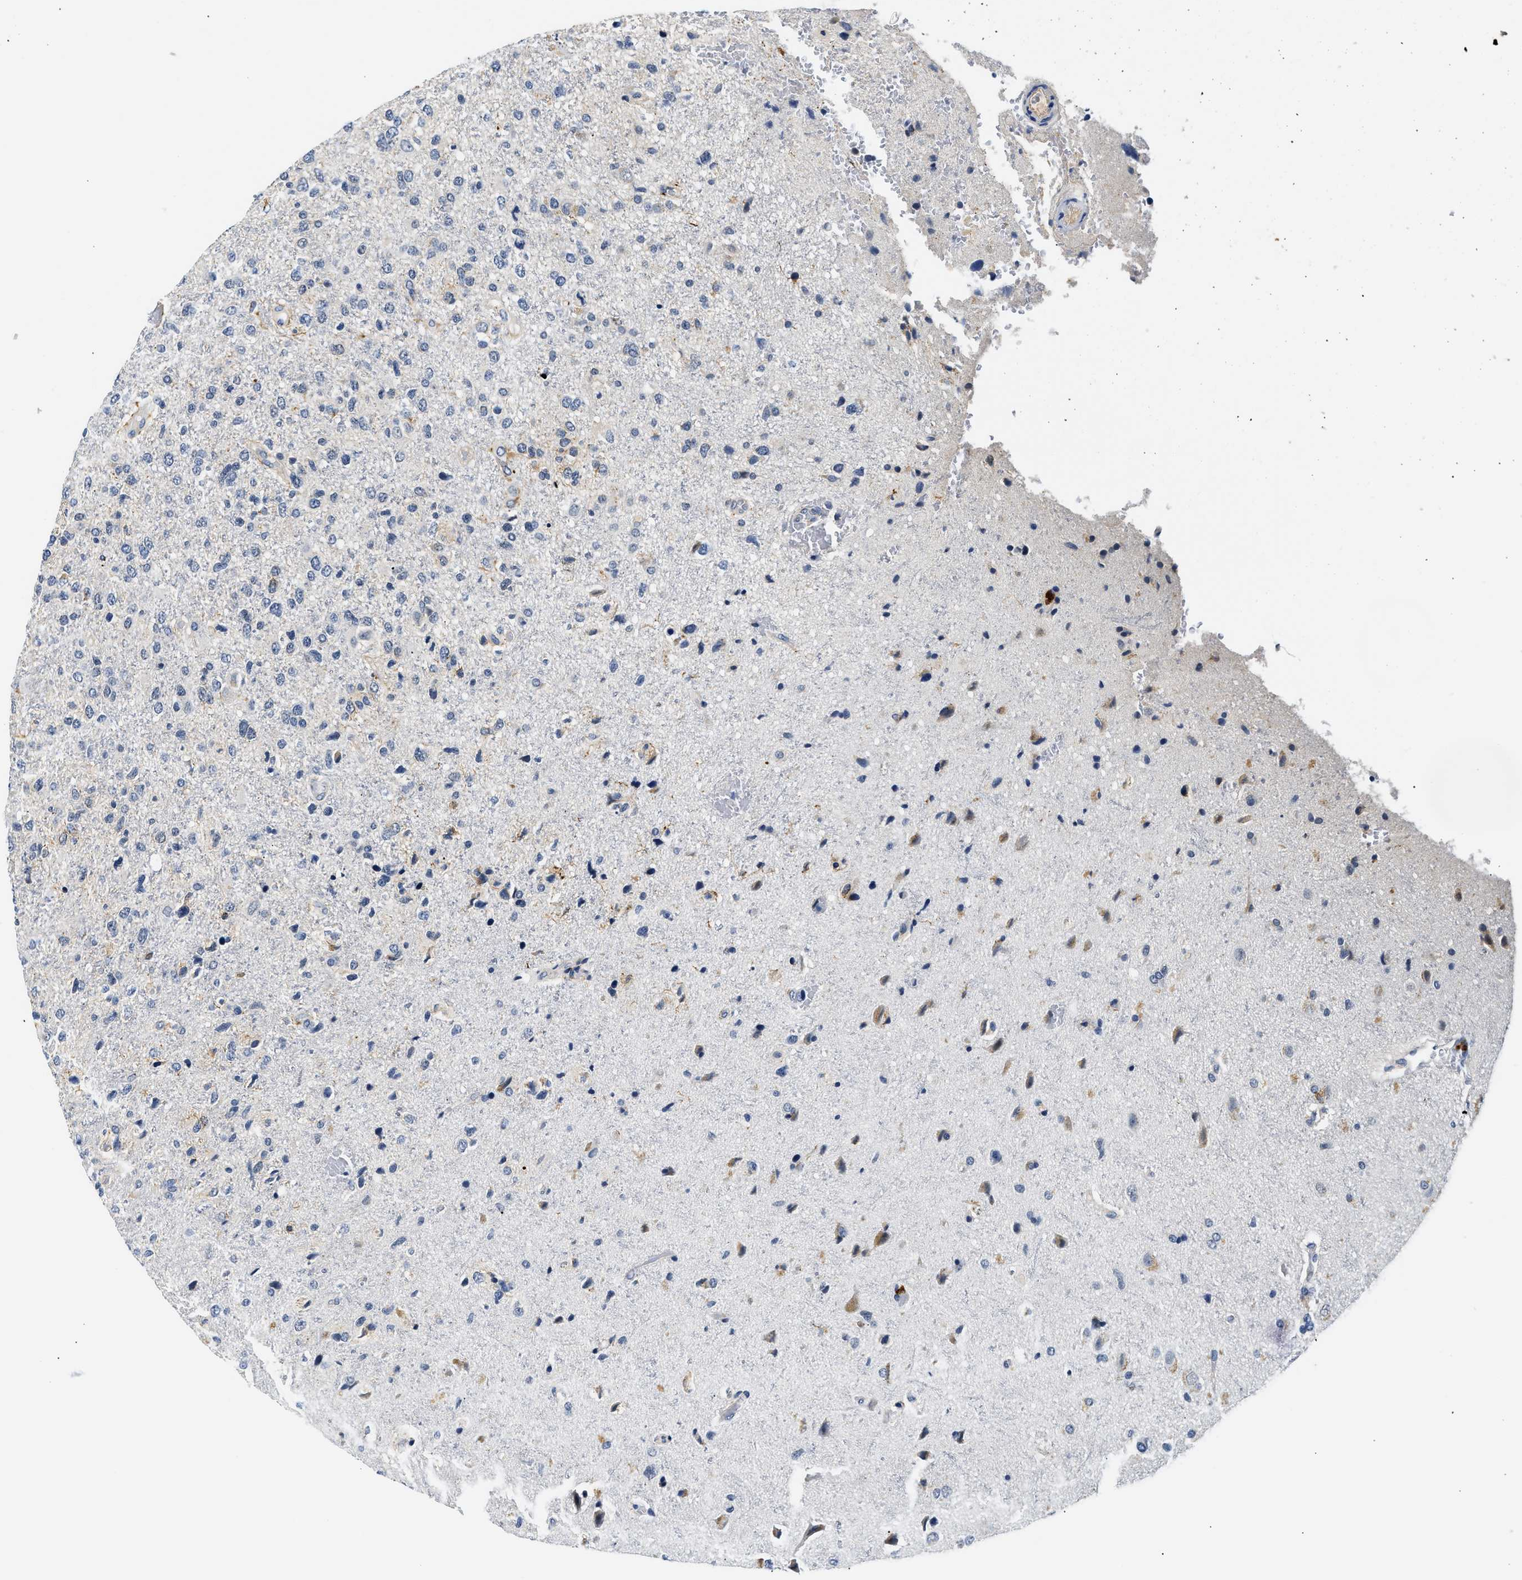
{"staining": {"intensity": "negative", "quantity": "none", "location": "none"}, "tissue": "glioma", "cell_type": "Tumor cells", "image_type": "cancer", "snomed": [{"axis": "morphology", "description": "Glioma, malignant, High grade"}, {"axis": "topography", "description": "Brain"}], "caption": "Glioma stained for a protein using IHC demonstrates no staining tumor cells.", "gene": "MED22", "patient": {"sex": "female", "age": 58}}